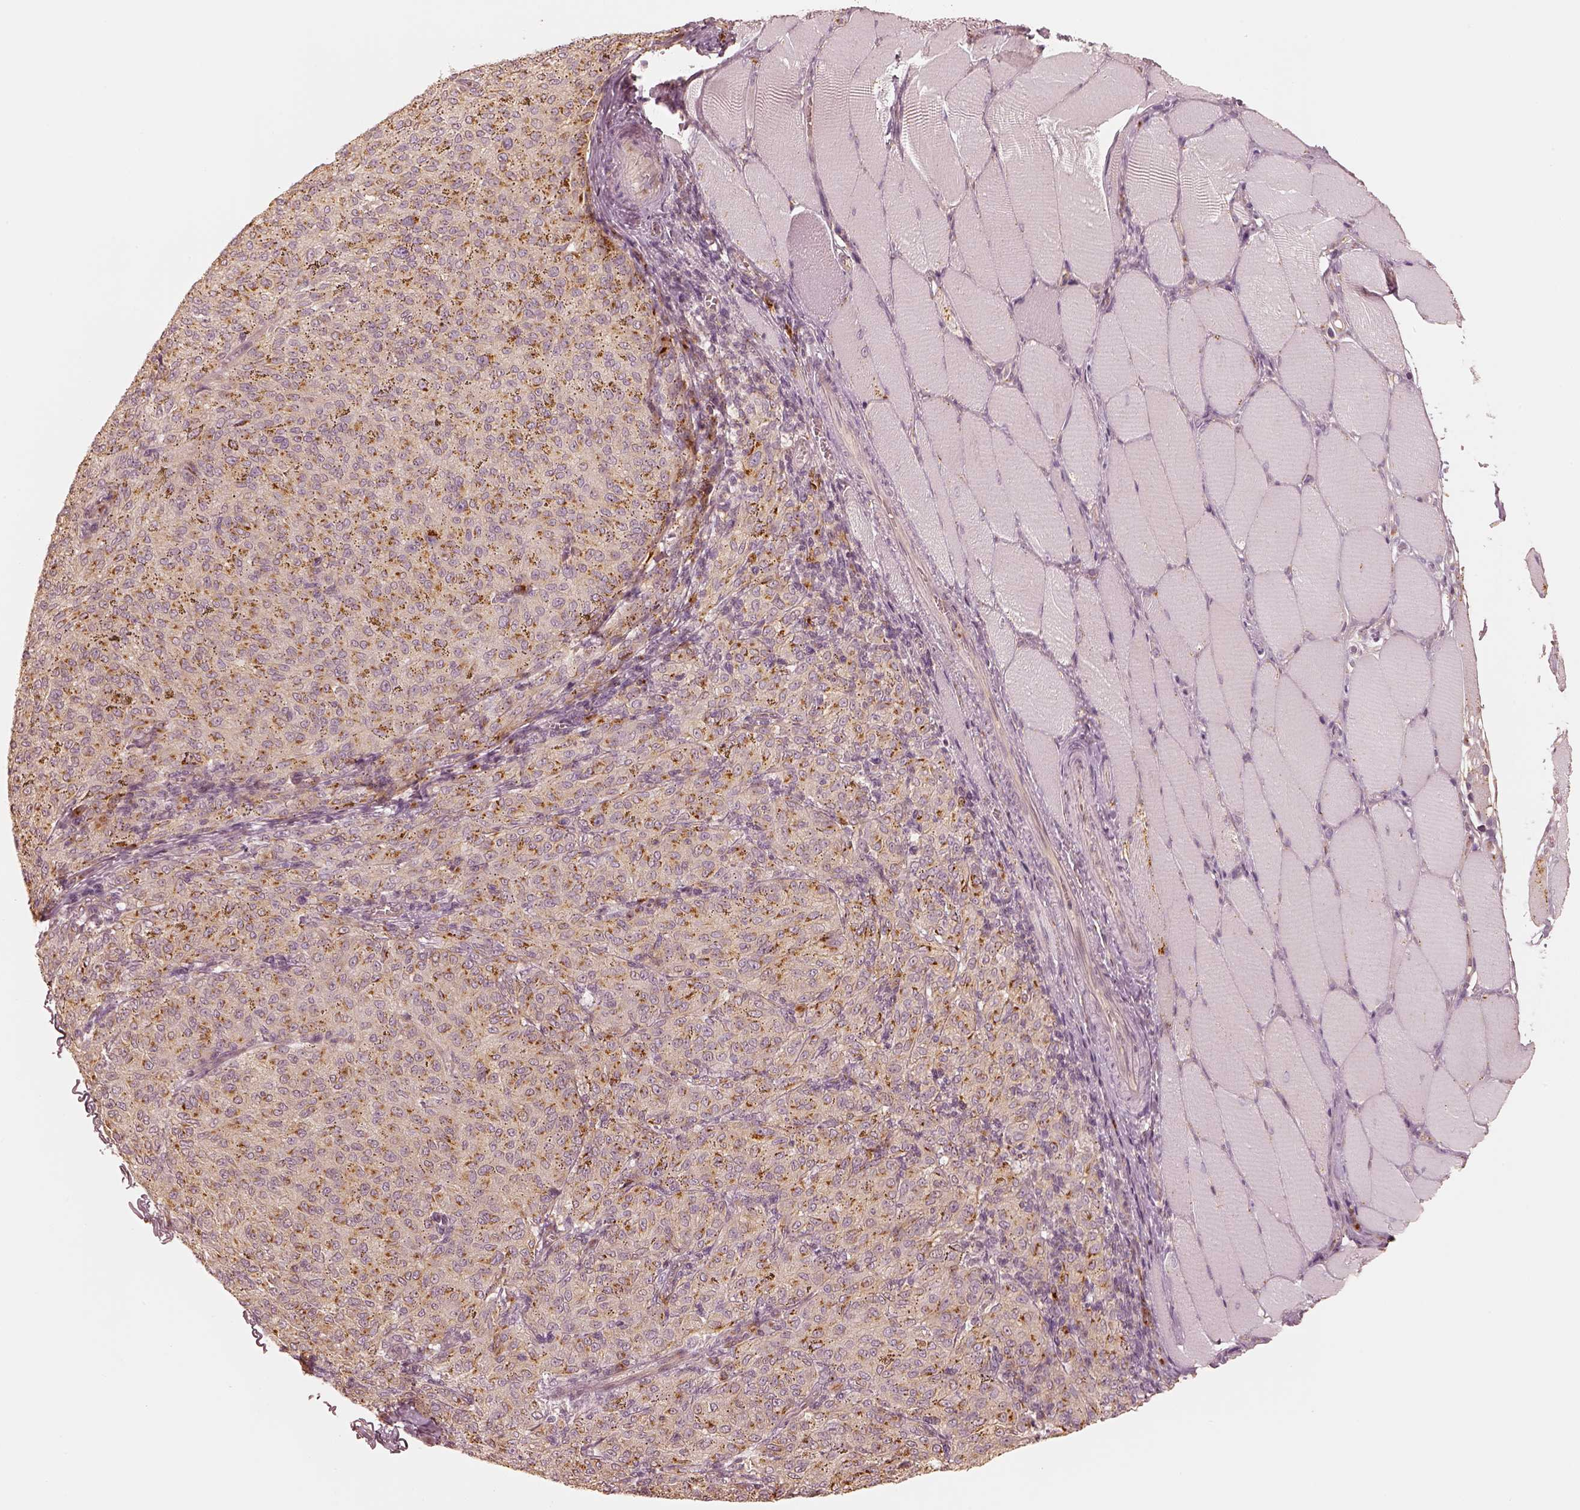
{"staining": {"intensity": "moderate", "quantity": "<25%", "location": "cytoplasmic/membranous"}, "tissue": "melanoma", "cell_type": "Tumor cells", "image_type": "cancer", "snomed": [{"axis": "morphology", "description": "Malignant melanoma, NOS"}, {"axis": "topography", "description": "Skin"}], "caption": "Brown immunohistochemical staining in human malignant melanoma reveals moderate cytoplasmic/membranous positivity in about <25% of tumor cells. The protein of interest is shown in brown color, while the nuclei are stained blue.", "gene": "GORASP2", "patient": {"sex": "female", "age": 72}}